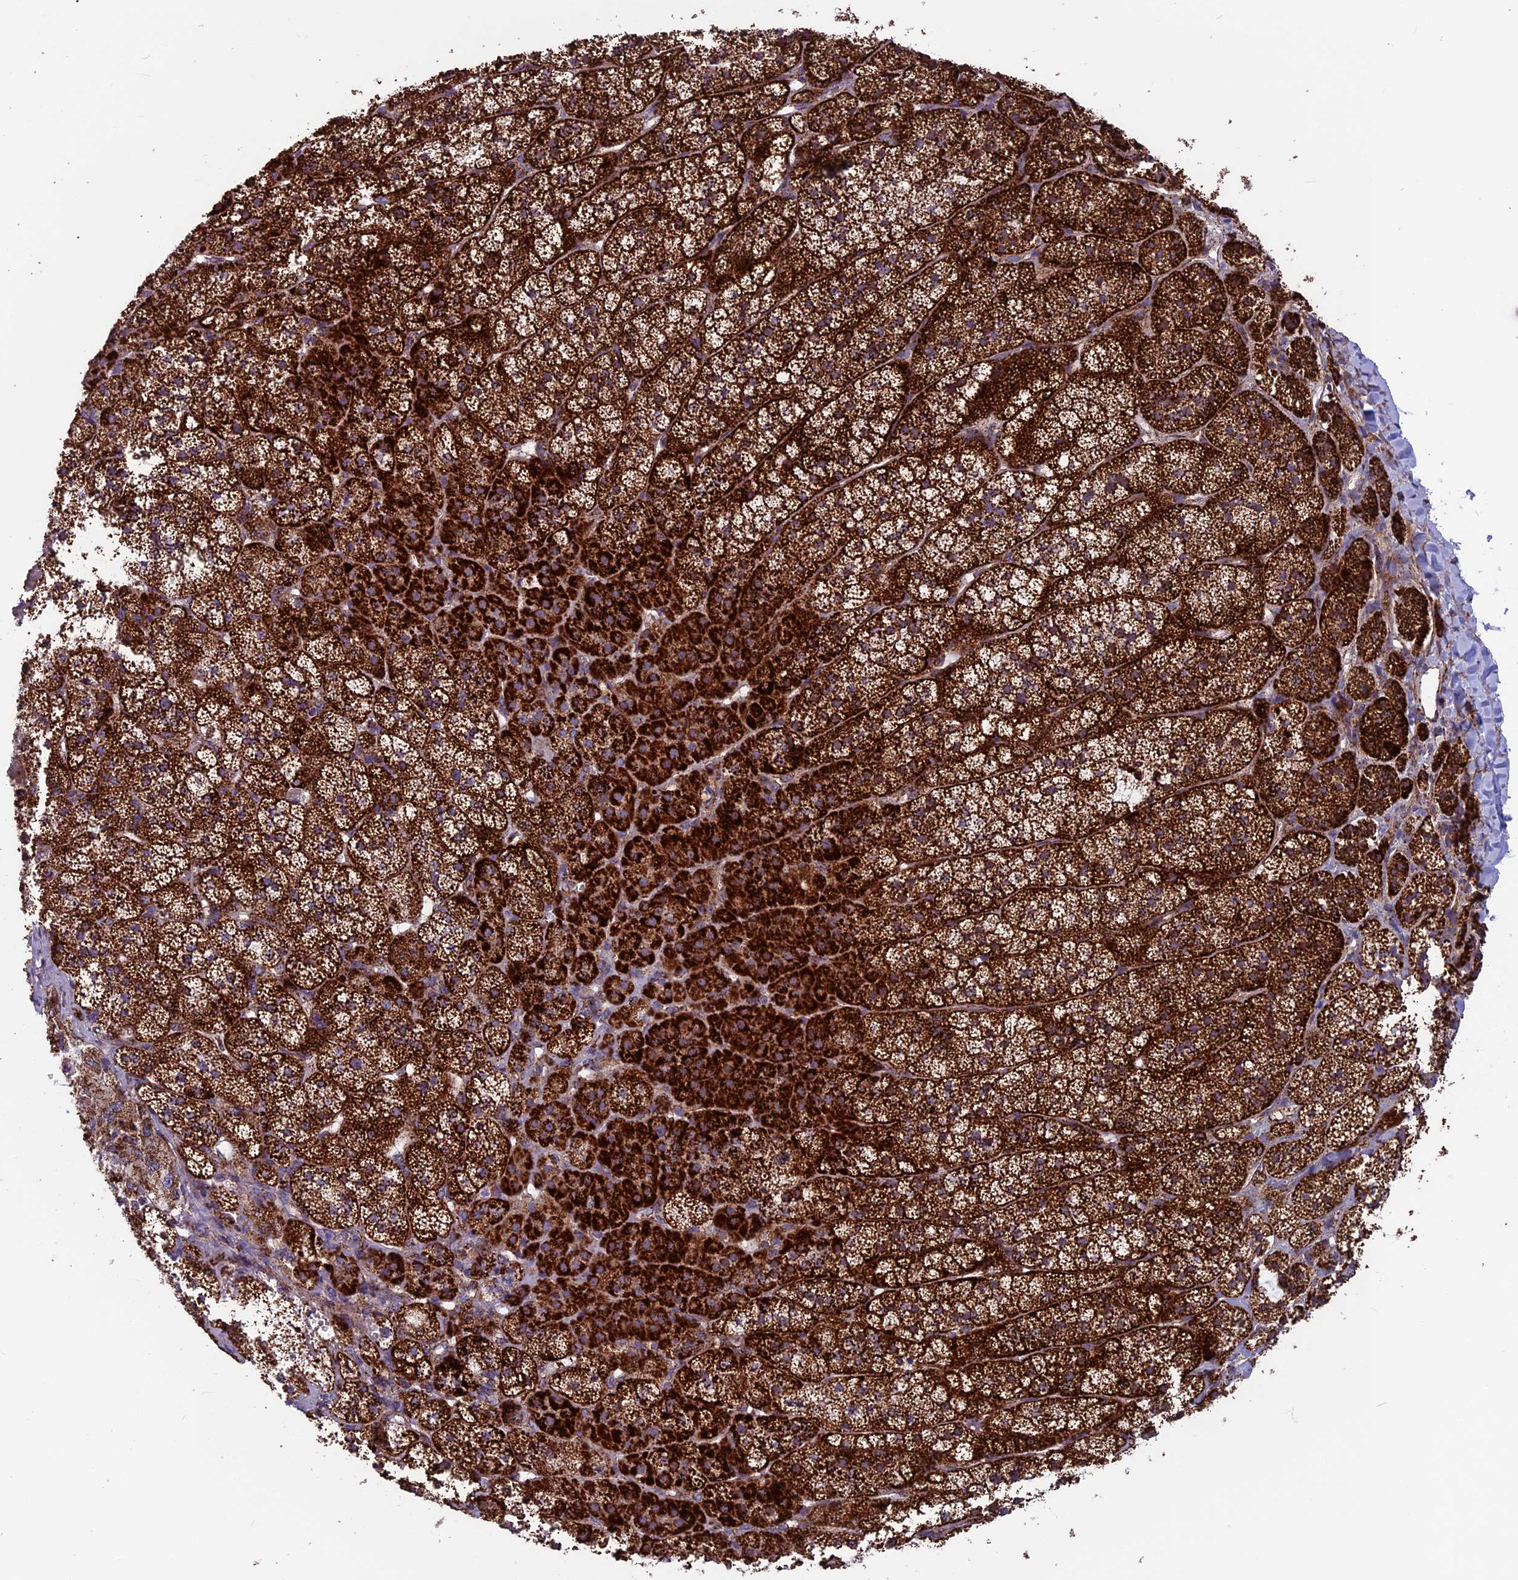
{"staining": {"intensity": "strong", "quantity": ">75%", "location": "cytoplasmic/membranous"}, "tissue": "adrenal gland", "cell_type": "Glandular cells", "image_type": "normal", "snomed": [{"axis": "morphology", "description": "Normal tissue, NOS"}, {"axis": "topography", "description": "Adrenal gland"}], "caption": "Immunohistochemistry (IHC) histopathology image of normal adrenal gland: adrenal gland stained using IHC shows high levels of strong protein expression localized specifically in the cytoplasmic/membranous of glandular cells, appearing as a cytoplasmic/membranous brown color.", "gene": "MRPS18B", "patient": {"sex": "female", "age": 44}}